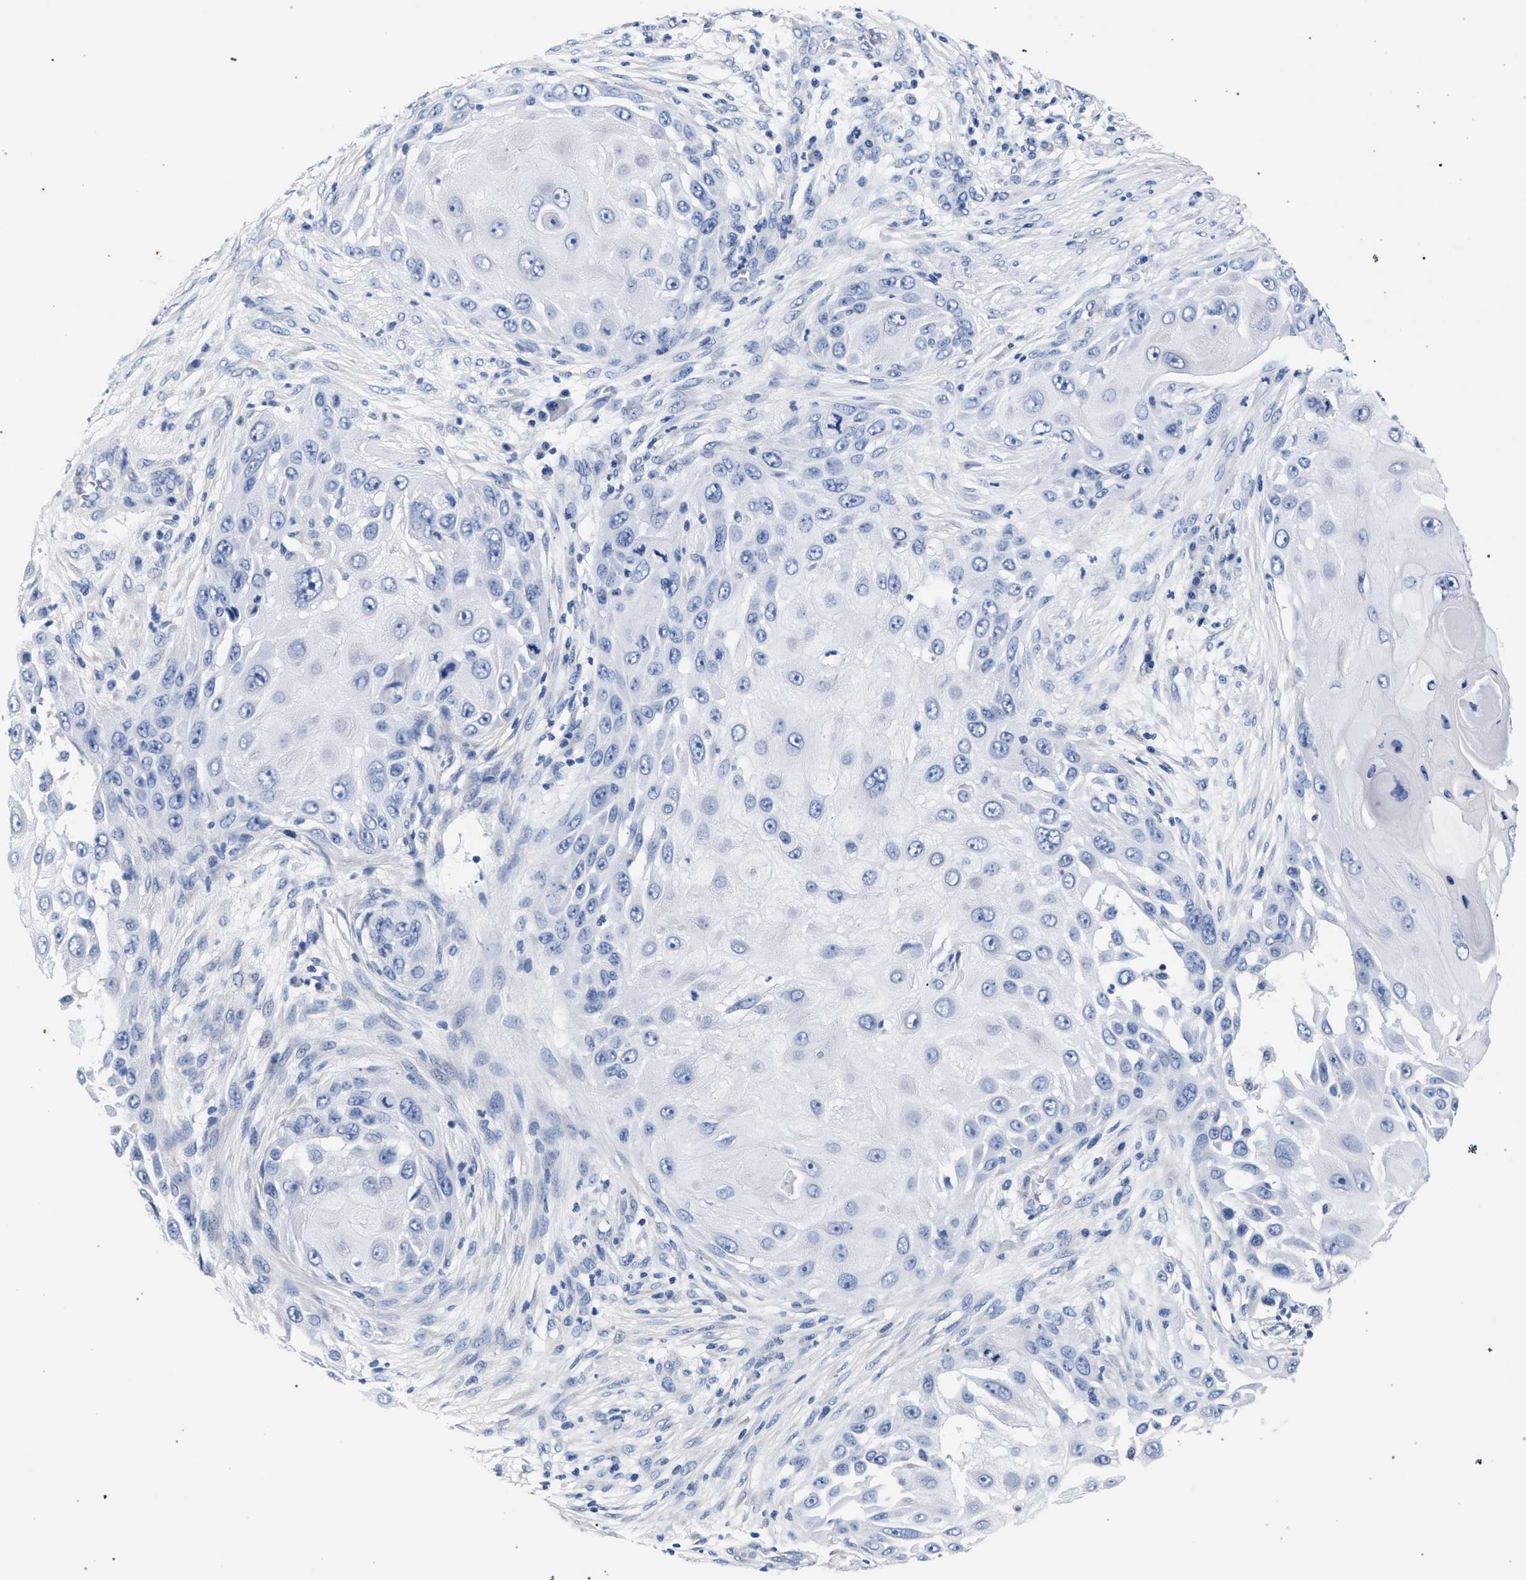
{"staining": {"intensity": "negative", "quantity": "none", "location": "none"}, "tissue": "skin cancer", "cell_type": "Tumor cells", "image_type": "cancer", "snomed": [{"axis": "morphology", "description": "Squamous cell carcinoma, NOS"}, {"axis": "topography", "description": "Skin"}], "caption": "Protein analysis of skin squamous cell carcinoma shows no significant expression in tumor cells.", "gene": "AKAP4", "patient": {"sex": "female", "age": 44}}